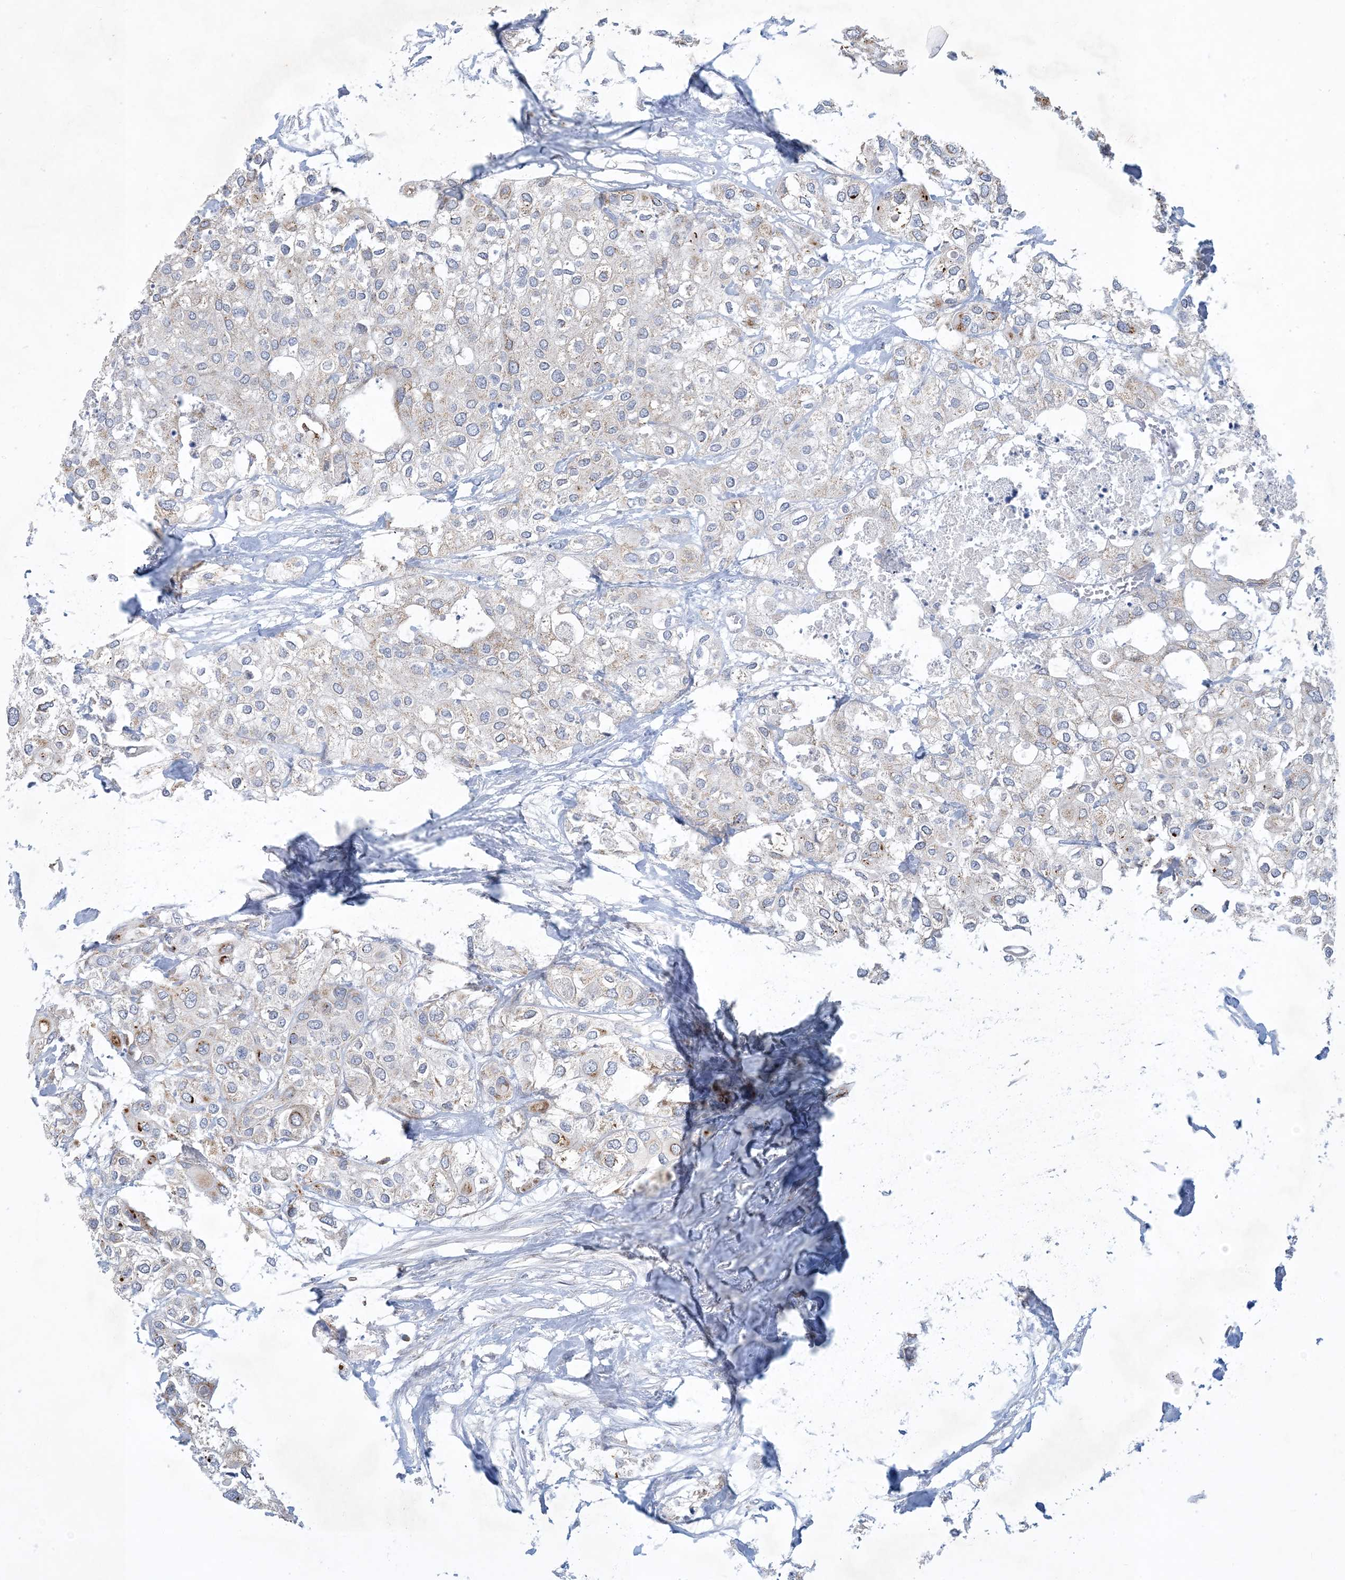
{"staining": {"intensity": "moderate", "quantity": "<25%", "location": "cytoplasmic/membranous"}, "tissue": "urothelial cancer", "cell_type": "Tumor cells", "image_type": "cancer", "snomed": [{"axis": "morphology", "description": "Urothelial carcinoma, High grade"}, {"axis": "topography", "description": "Urinary bladder"}], "caption": "Urothelial cancer stained with a brown dye reveals moderate cytoplasmic/membranous positive positivity in approximately <25% of tumor cells.", "gene": "CCDC14", "patient": {"sex": "male", "age": 64}}